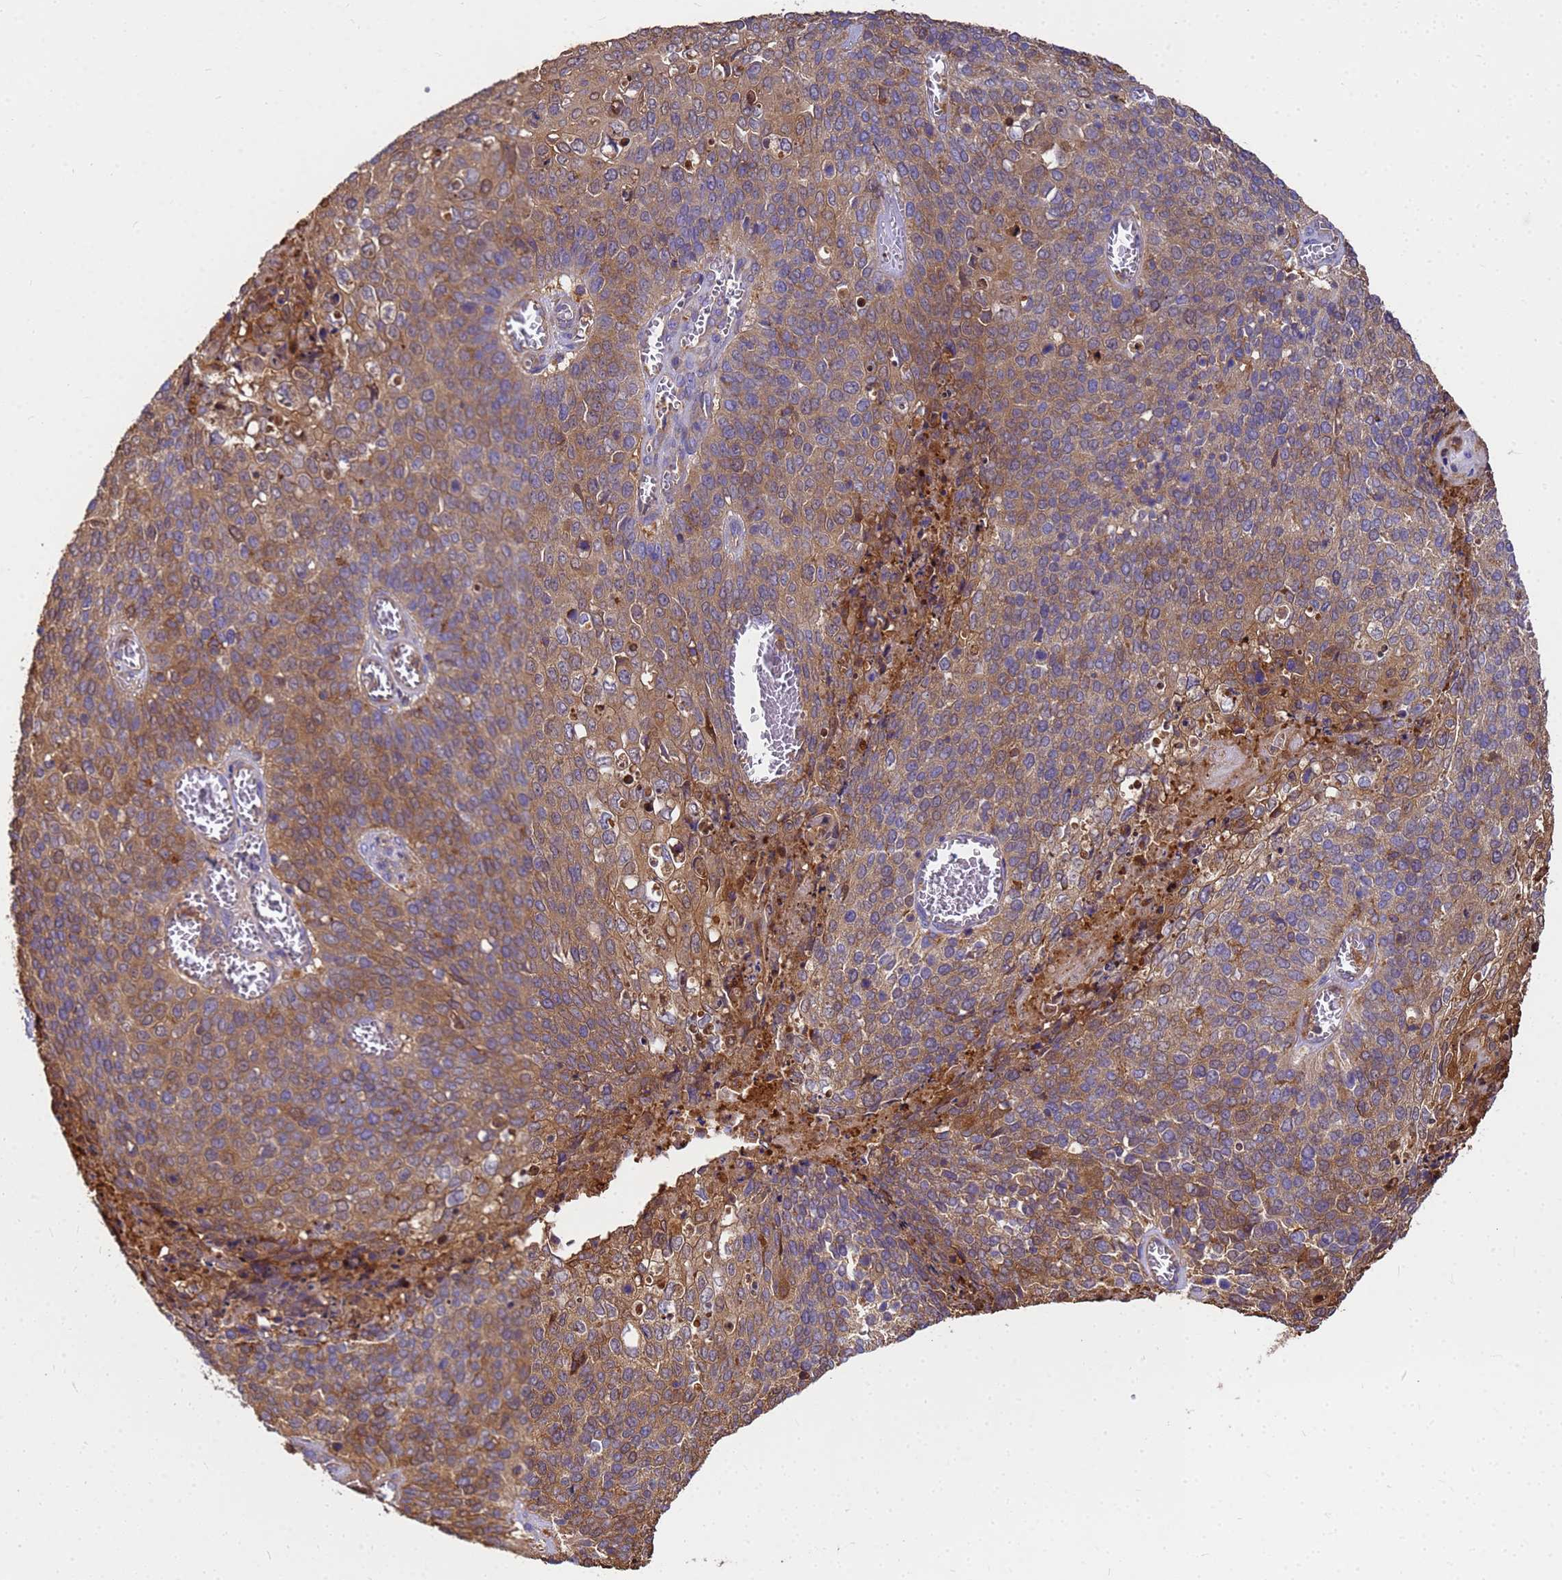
{"staining": {"intensity": "moderate", "quantity": "25%-75%", "location": "cytoplasmic/membranous"}, "tissue": "cervical cancer", "cell_type": "Tumor cells", "image_type": "cancer", "snomed": [{"axis": "morphology", "description": "Squamous cell carcinoma, NOS"}, {"axis": "topography", "description": "Cervix"}], "caption": "Cervical cancer tissue shows moderate cytoplasmic/membranous positivity in about 25%-75% of tumor cells, visualized by immunohistochemistry.", "gene": "ZNF235", "patient": {"sex": "female", "age": 39}}